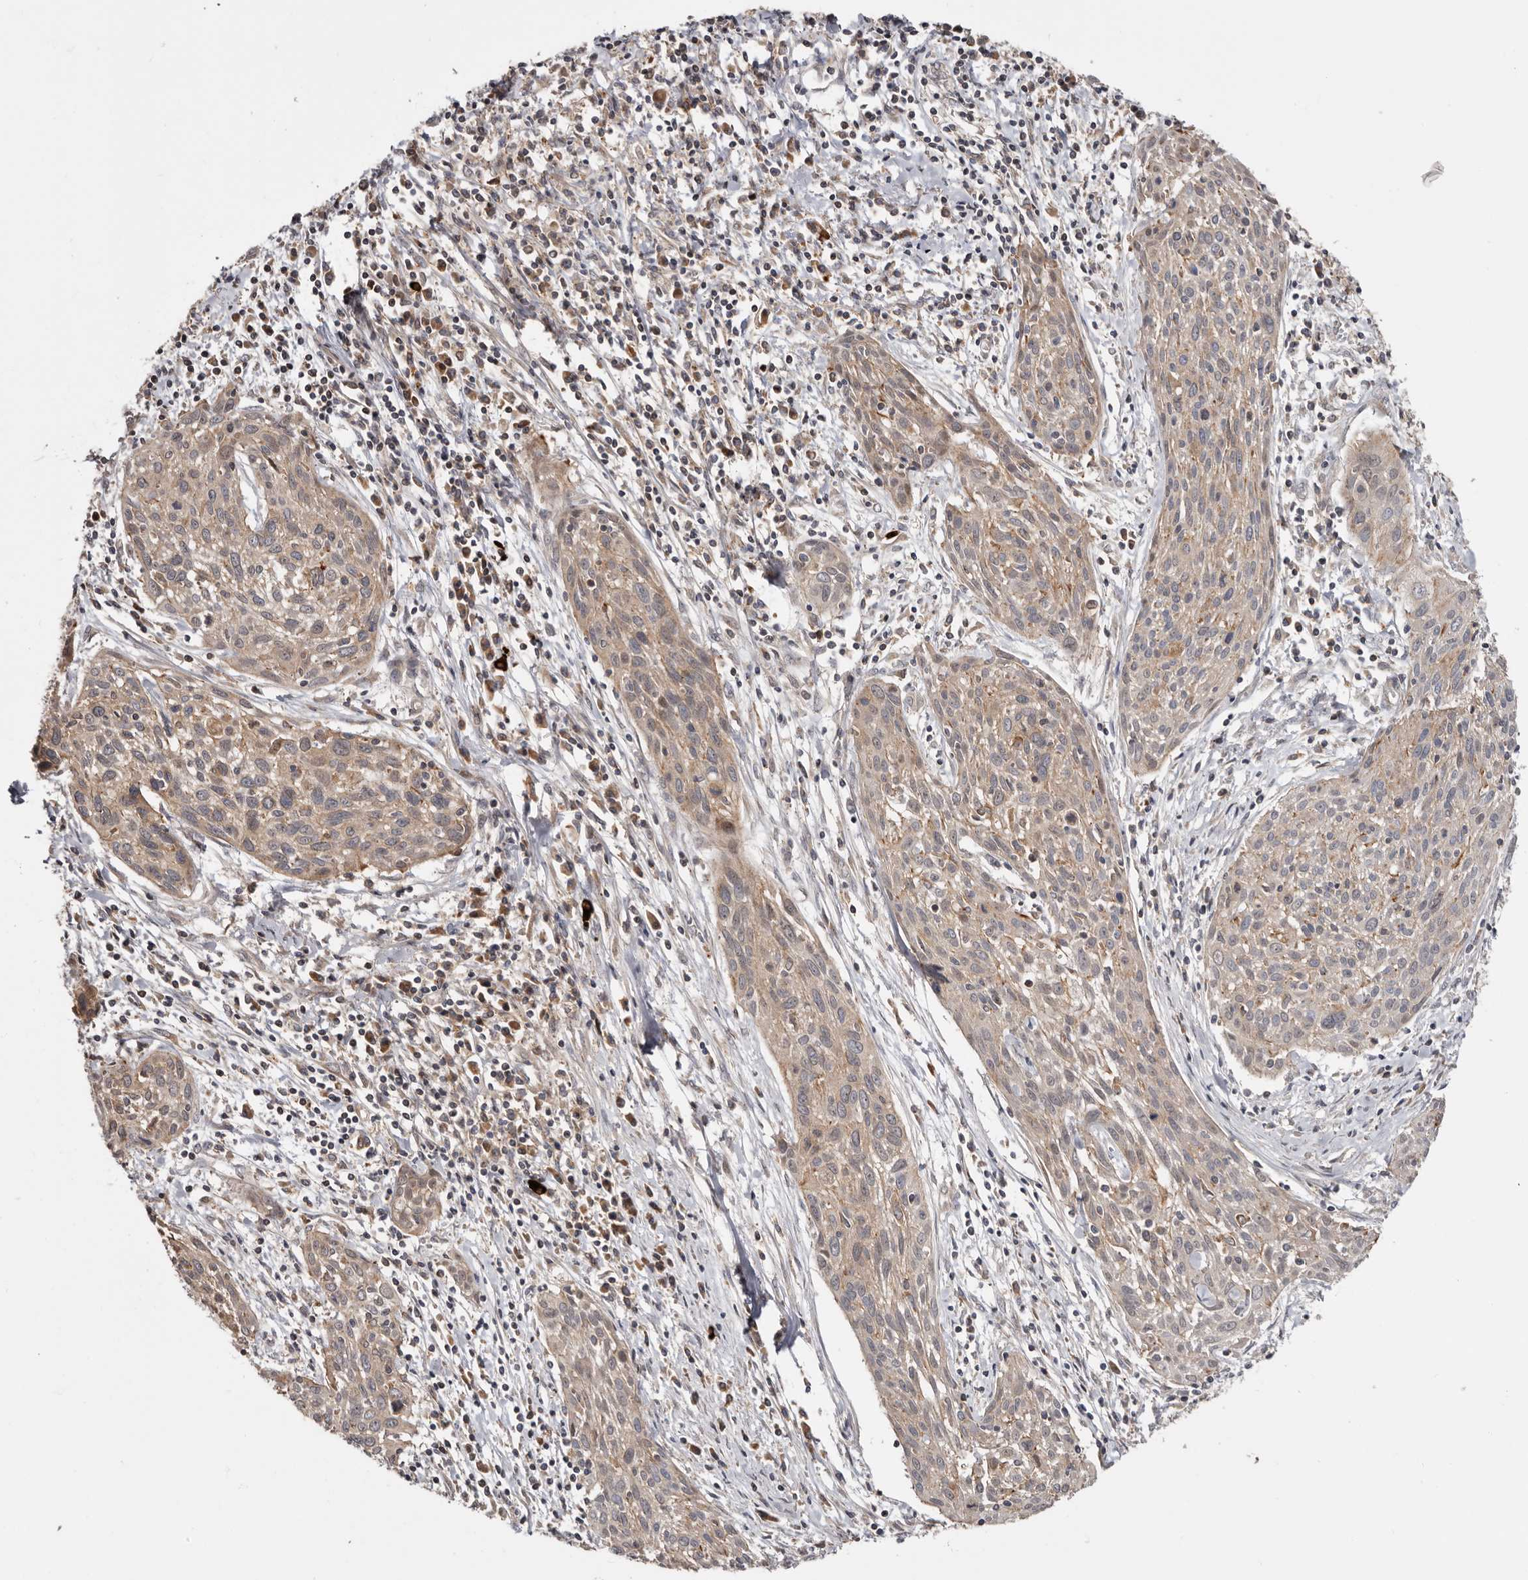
{"staining": {"intensity": "weak", "quantity": "25%-75%", "location": "cytoplasmic/membranous"}, "tissue": "cervical cancer", "cell_type": "Tumor cells", "image_type": "cancer", "snomed": [{"axis": "morphology", "description": "Squamous cell carcinoma, NOS"}, {"axis": "topography", "description": "Cervix"}], "caption": "Cervical cancer (squamous cell carcinoma) was stained to show a protein in brown. There is low levels of weak cytoplasmic/membranous expression in approximately 25%-75% of tumor cells.", "gene": "TMUB1", "patient": {"sex": "female", "age": 51}}